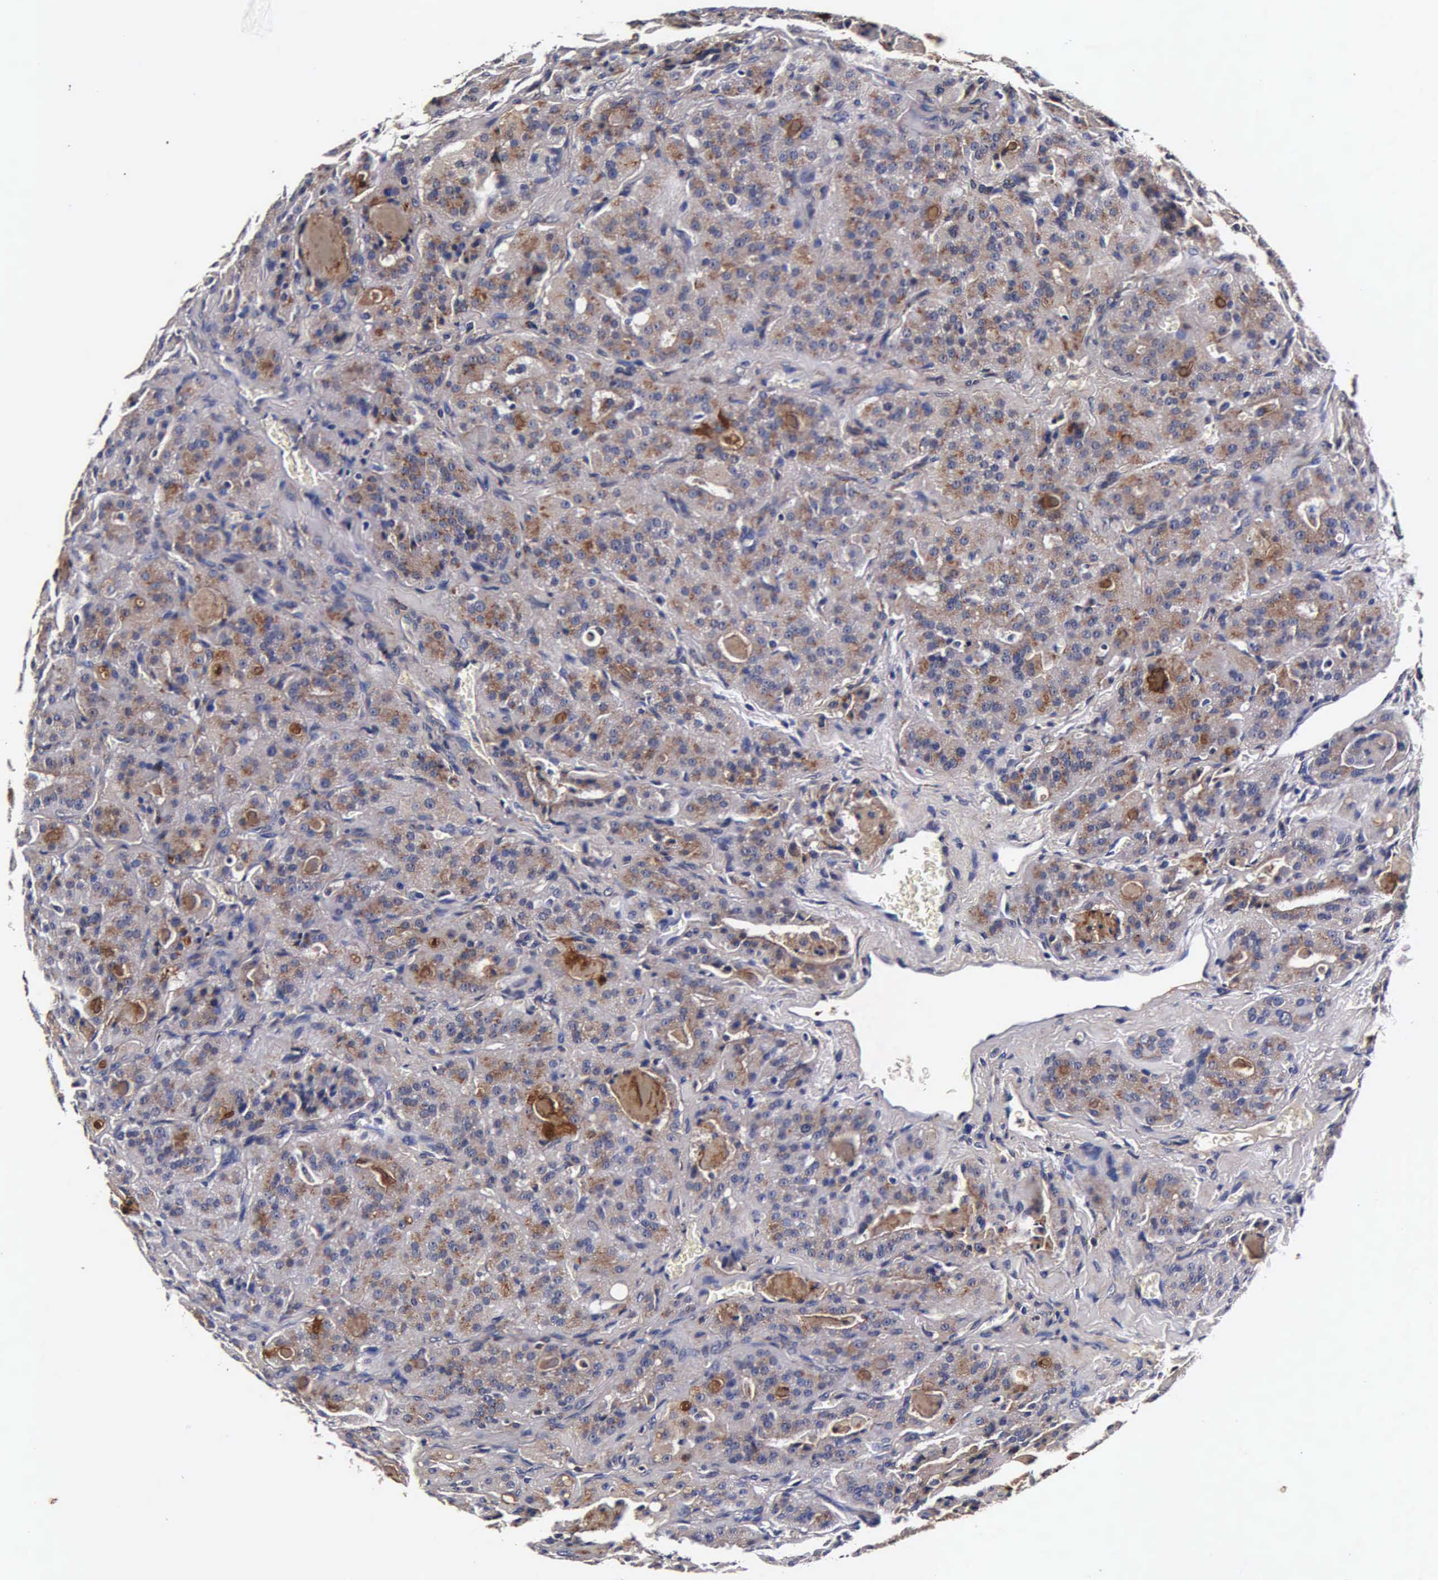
{"staining": {"intensity": "moderate", "quantity": ">75%", "location": "cytoplasmic/membranous"}, "tissue": "thyroid cancer", "cell_type": "Tumor cells", "image_type": "cancer", "snomed": [{"axis": "morphology", "description": "Carcinoma, NOS"}, {"axis": "topography", "description": "Thyroid gland"}], "caption": "Thyroid carcinoma stained for a protein displays moderate cytoplasmic/membranous positivity in tumor cells. The protein is stained brown, and the nuclei are stained in blue (DAB IHC with brightfield microscopy, high magnification).", "gene": "CST3", "patient": {"sex": "male", "age": 76}}